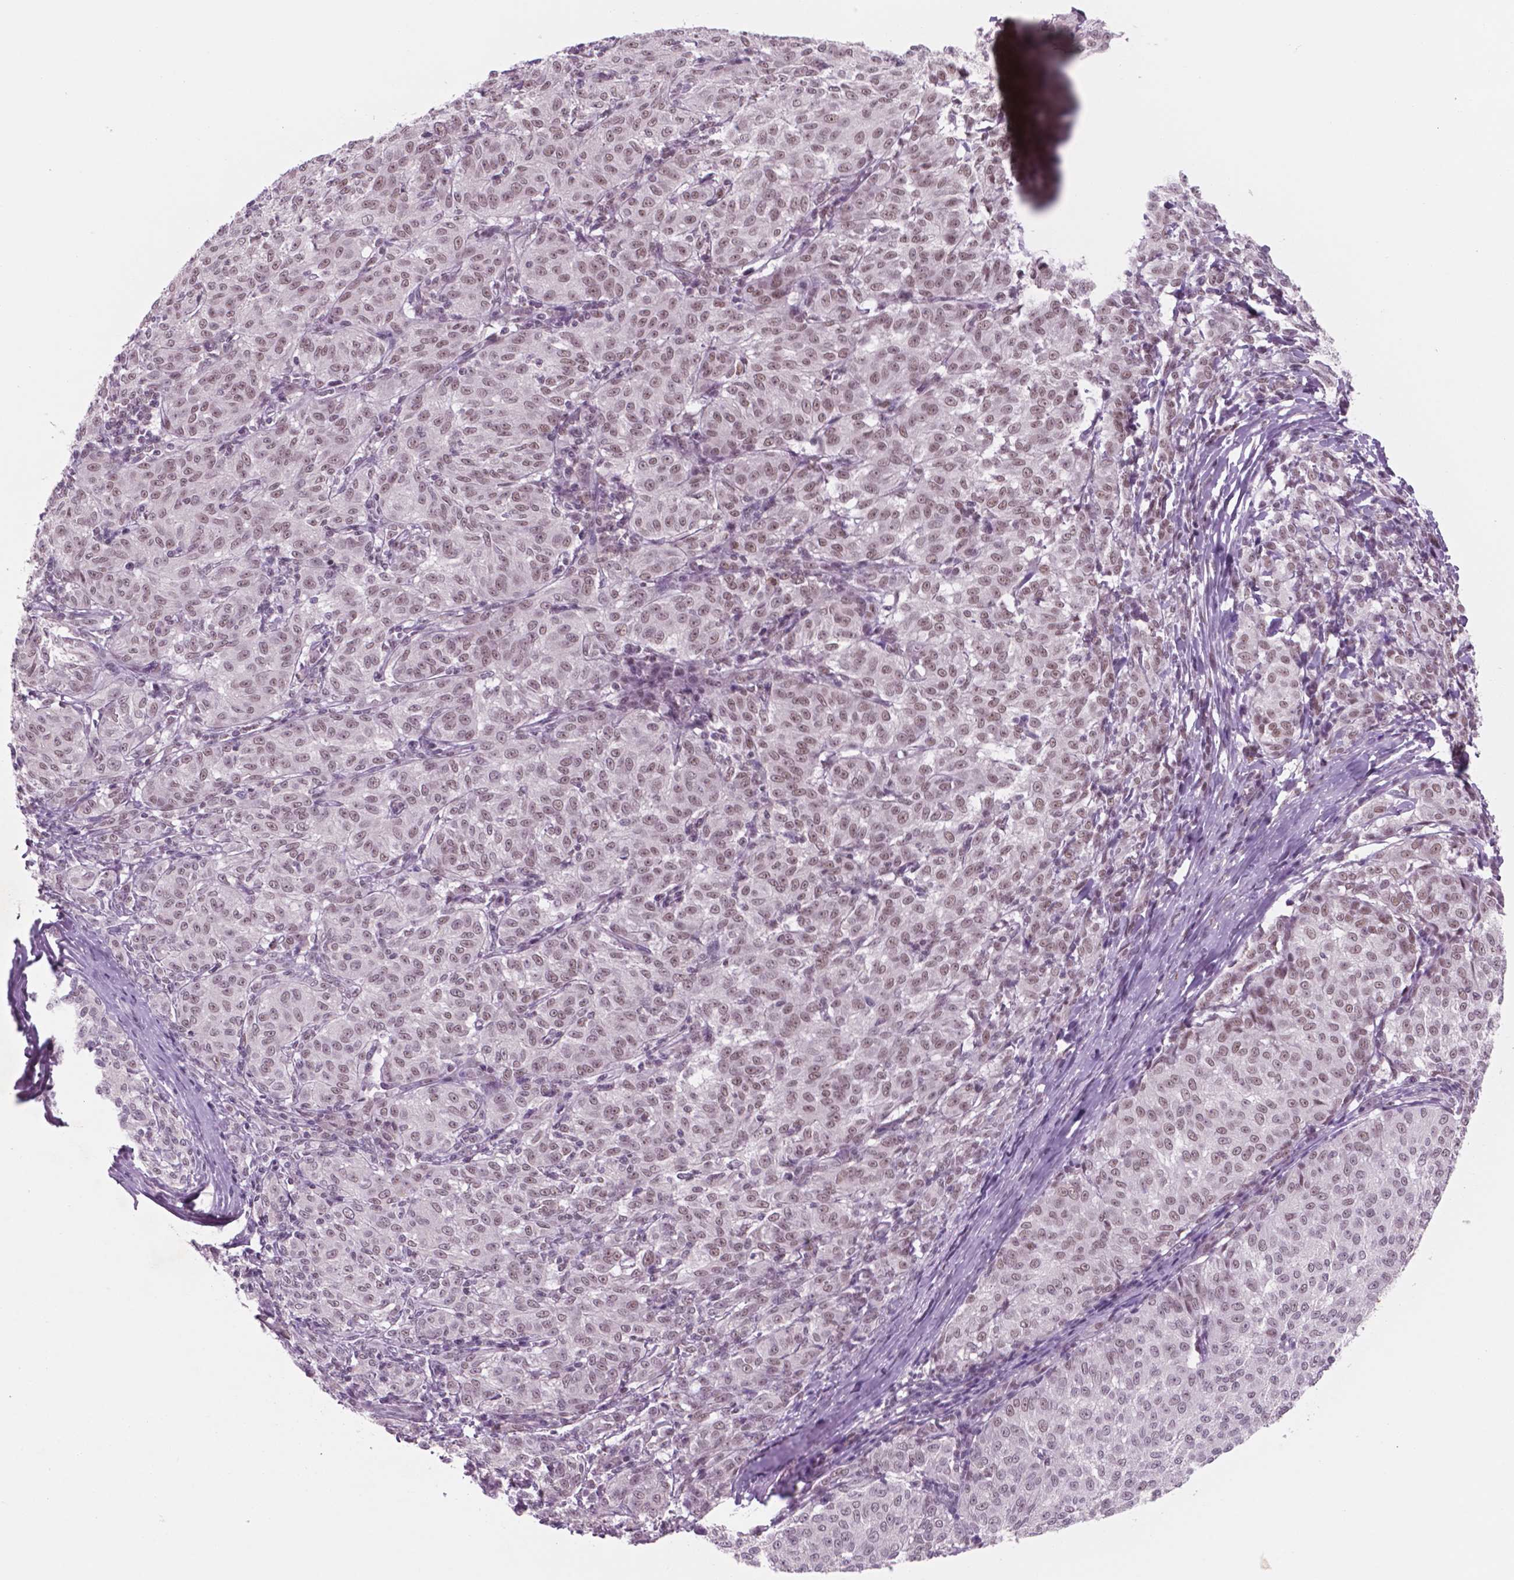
{"staining": {"intensity": "weak", "quantity": ">75%", "location": "nuclear"}, "tissue": "melanoma", "cell_type": "Tumor cells", "image_type": "cancer", "snomed": [{"axis": "morphology", "description": "Malignant melanoma, NOS"}, {"axis": "topography", "description": "Skin"}], "caption": "A high-resolution photomicrograph shows IHC staining of malignant melanoma, which exhibits weak nuclear positivity in about >75% of tumor cells.", "gene": "CTR9", "patient": {"sex": "female", "age": 72}}